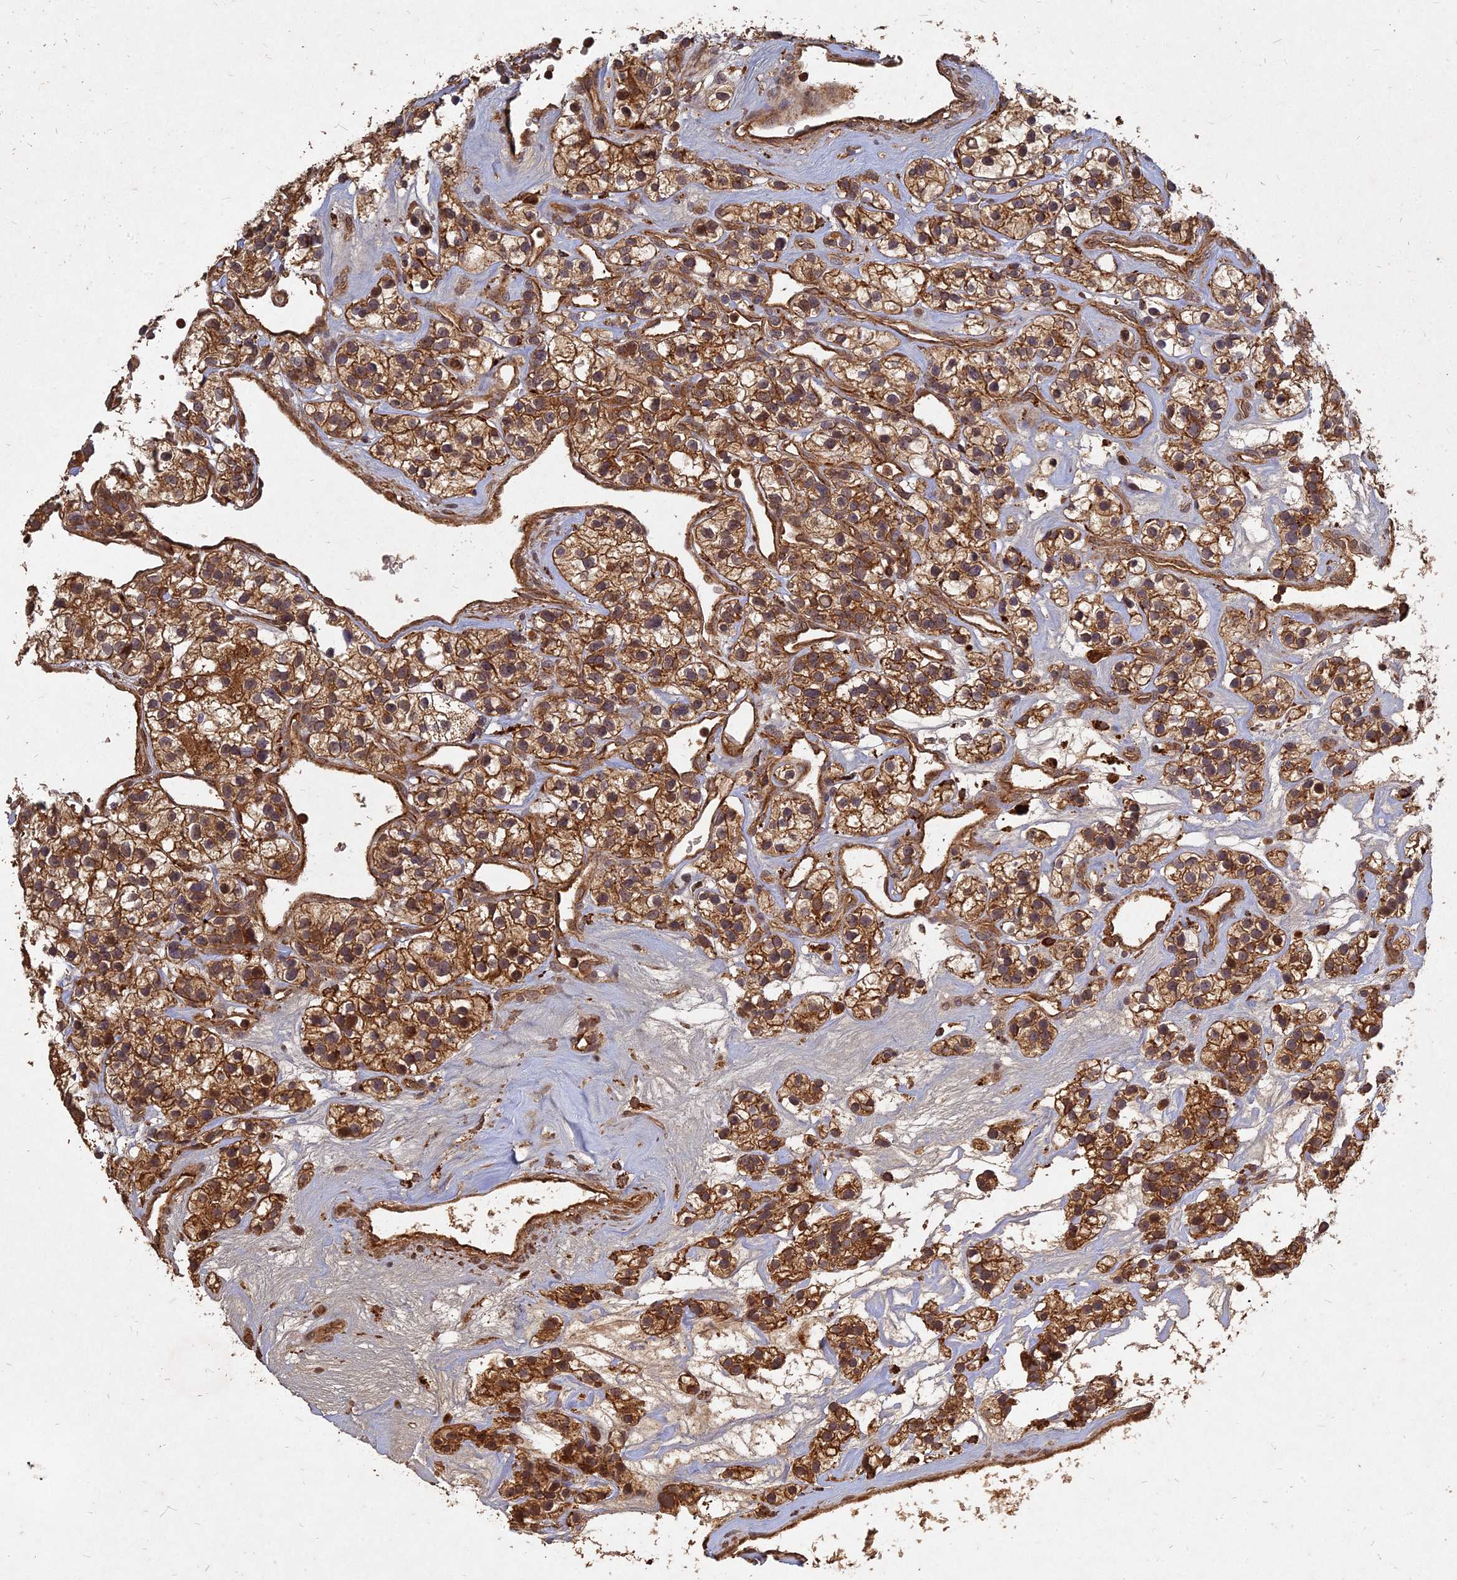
{"staining": {"intensity": "moderate", "quantity": ">75%", "location": "cytoplasmic/membranous,nuclear"}, "tissue": "renal cancer", "cell_type": "Tumor cells", "image_type": "cancer", "snomed": [{"axis": "morphology", "description": "Adenocarcinoma, NOS"}, {"axis": "topography", "description": "Kidney"}], "caption": "The image shows immunohistochemical staining of adenocarcinoma (renal). There is moderate cytoplasmic/membranous and nuclear positivity is seen in about >75% of tumor cells. (Stains: DAB (3,3'-diaminobenzidine) in brown, nuclei in blue, Microscopy: brightfield microscopy at high magnification).", "gene": "UBE2W", "patient": {"sex": "female", "age": 57}}